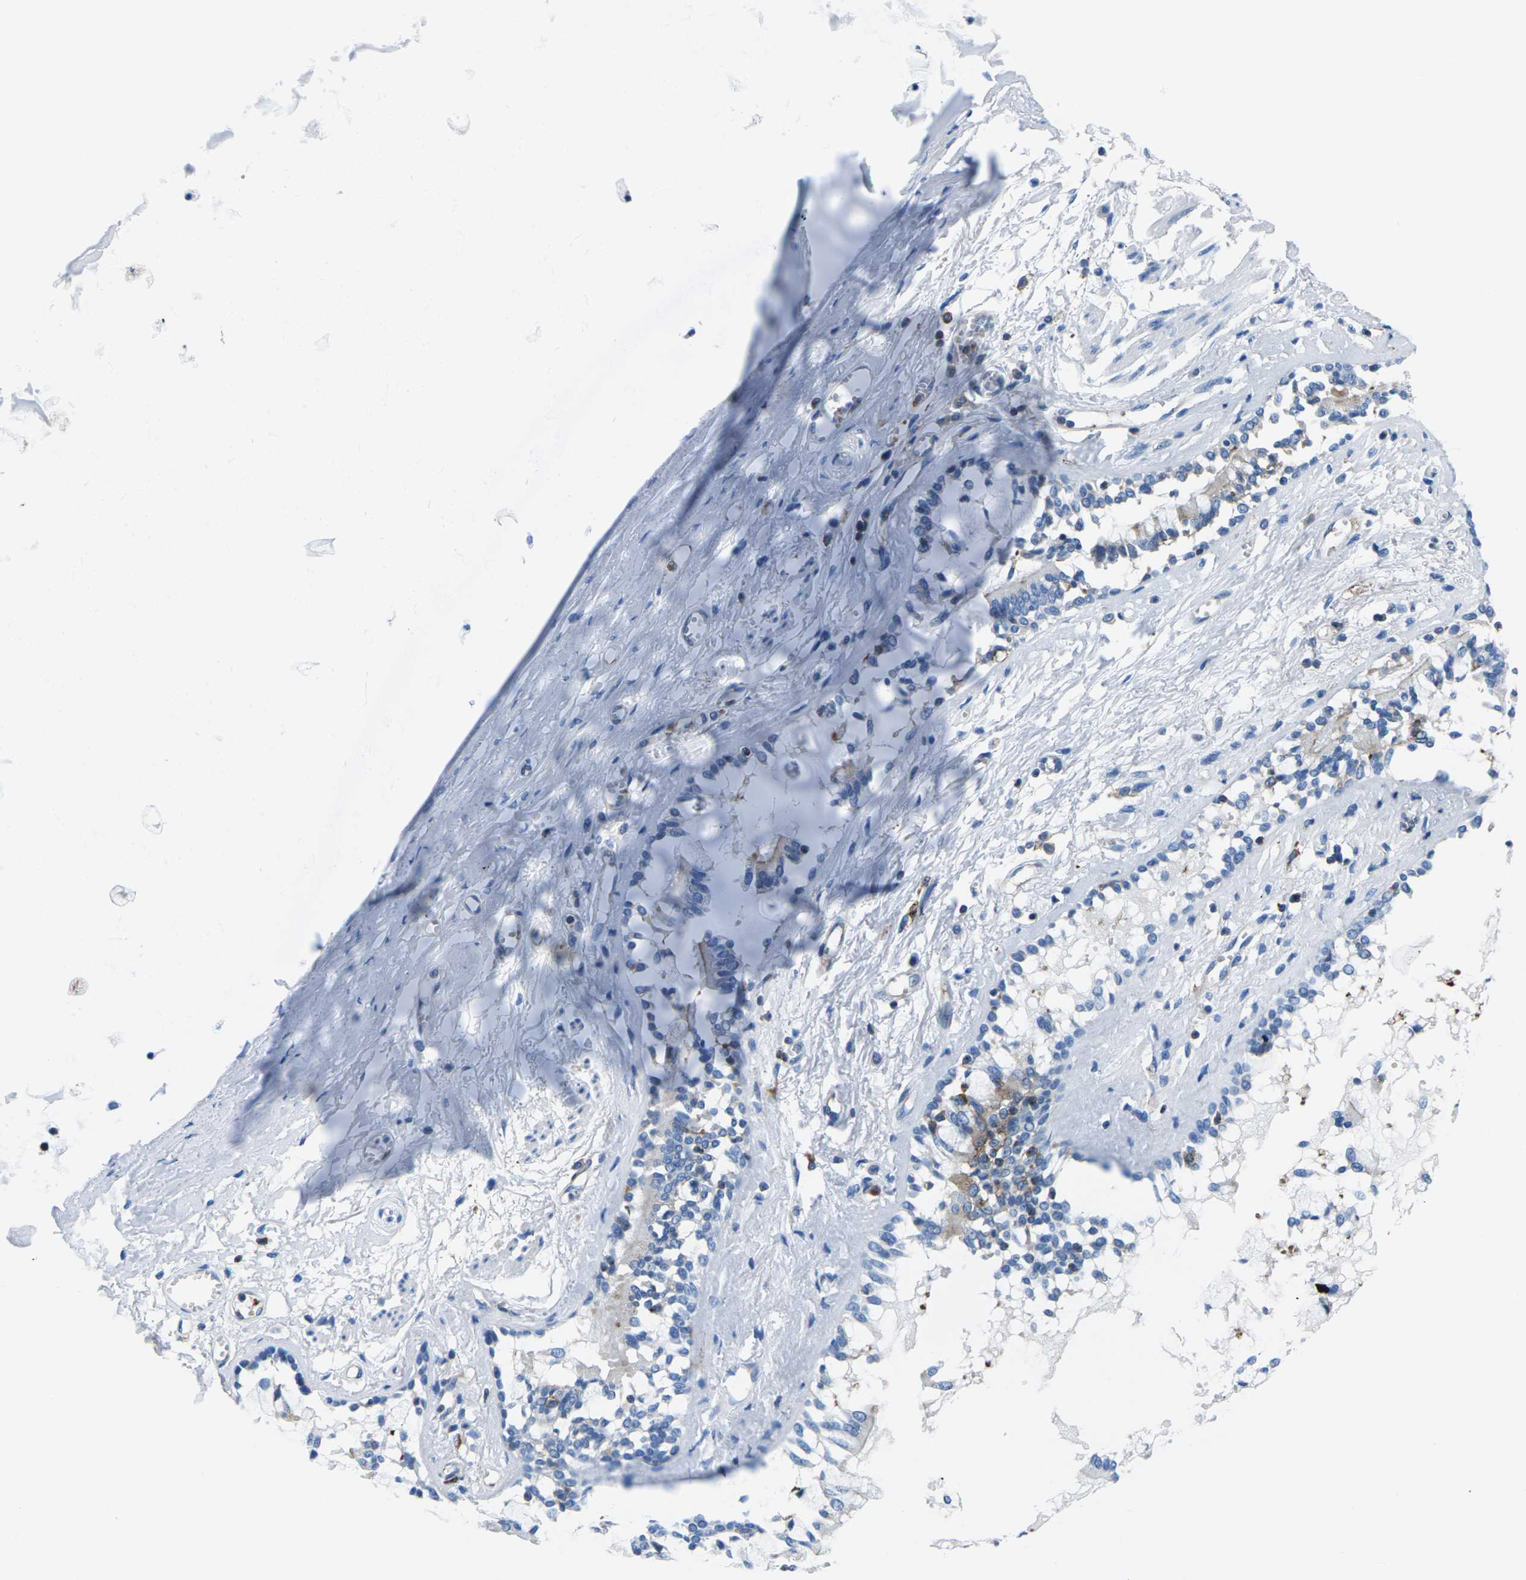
{"staining": {"intensity": "weak", "quantity": "<25%", "location": "cytoplasmic/membranous"}, "tissue": "bronchus", "cell_type": "Respiratory epithelial cells", "image_type": "normal", "snomed": [{"axis": "morphology", "description": "Normal tissue, NOS"}, {"axis": "morphology", "description": "Inflammation, NOS"}, {"axis": "topography", "description": "Cartilage tissue"}, {"axis": "topography", "description": "Lung"}], "caption": "IHC micrograph of unremarkable bronchus: human bronchus stained with DAB demonstrates no significant protein positivity in respiratory epithelial cells.", "gene": "SOCS4", "patient": {"sex": "male", "age": 71}}